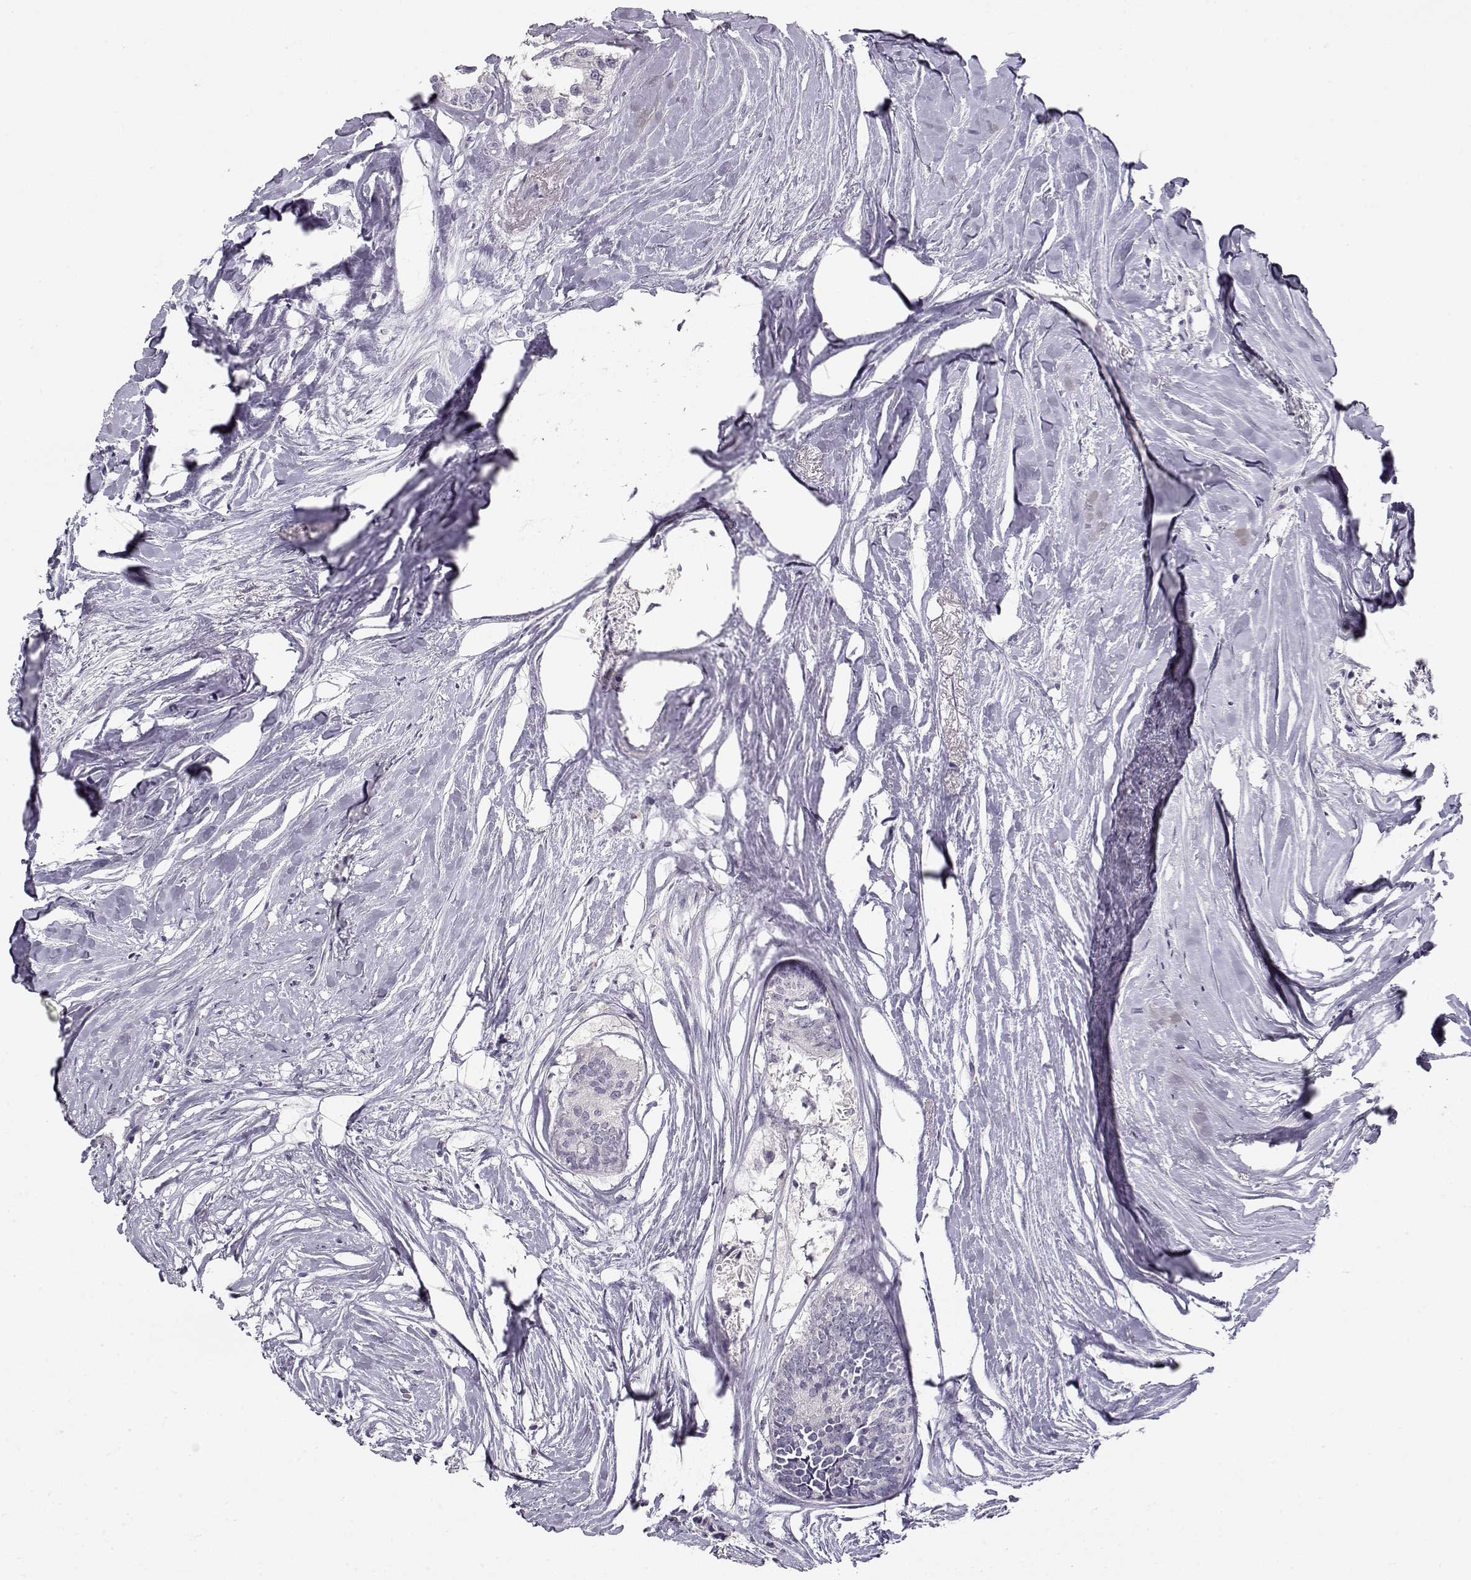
{"staining": {"intensity": "negative", "quantity": "none", "location": "none"}, "tissue": "colorectal cancer", "cell_type": "Tumor cells", "image_type": "cancer", "snomed": [{"axis": "morphology", "description": "Adenocarcinoma, NOS"}, {"axis": "topography", "description": "Colon"}, {"axis": "topography", "description": "Rectum"}], "caption": "DAB immunohistochemical staining of human adenocarcinoma (colorectal) exhibits no significant staining in tumor cells.", "gene": "TPH2", "patient": {"sex": "male", "age": 57}}